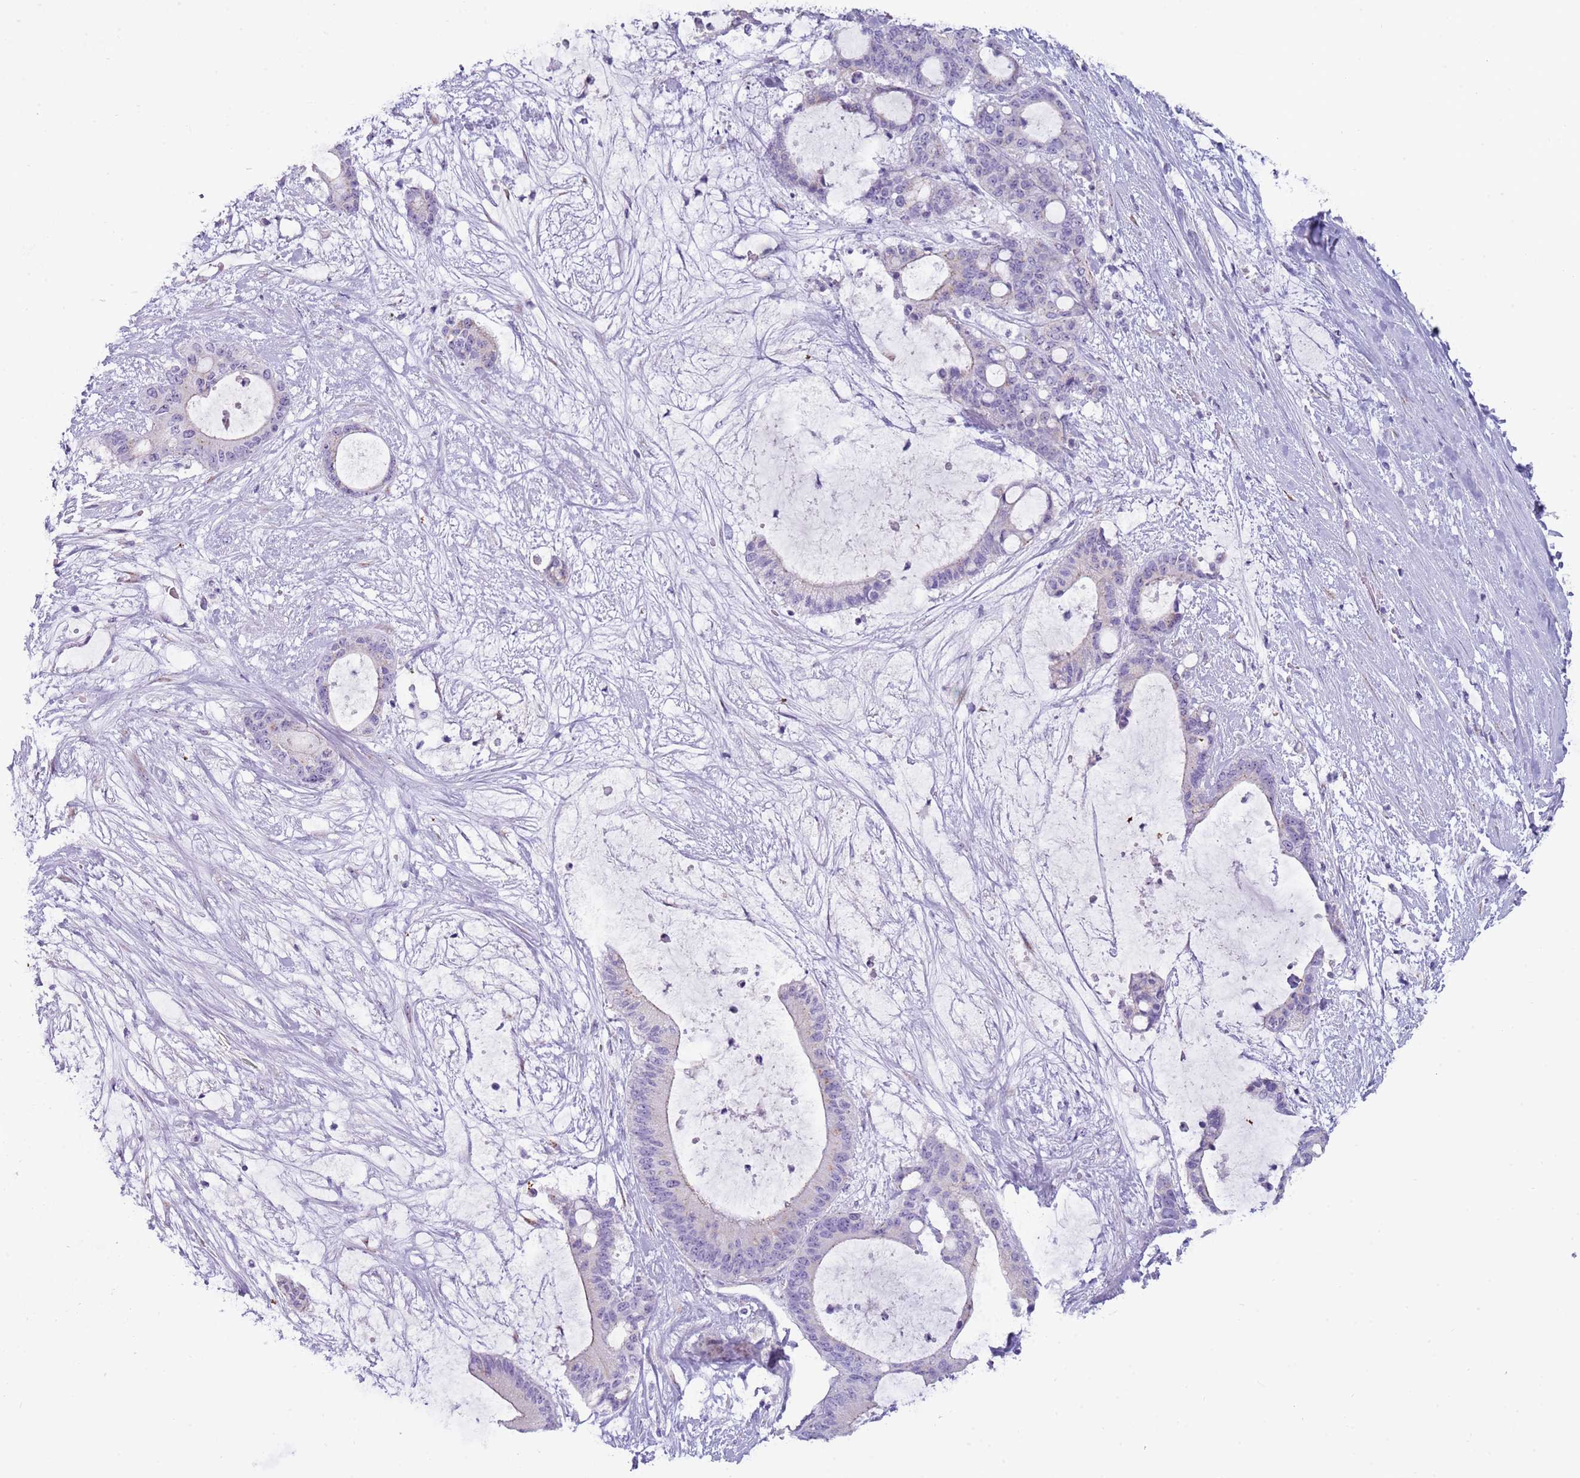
{"staining": {"intensity": "negative", "quantity": "none", "location": "none"}, "tissue": "liver cancer", "cell_type": "Tumor cells", "image_type": "cancer", "snomed": [{"axis": "morphology", "description": "Normal tissue, NOS"}, {"axis": "morphology", "description": "Cholangiocarcinoma"}, {"axis": "topography", "description": "Liver"}, {"axis": "topography", "description": "Peripheral nerve tissue"}], "caption": "Tumor cells are negative for protein expression in human cholangiocarcinoma (liver). Nuclei are stained in blue.", "gene": "NBPF6", "patient": {"sex": "female", "age": 73}}